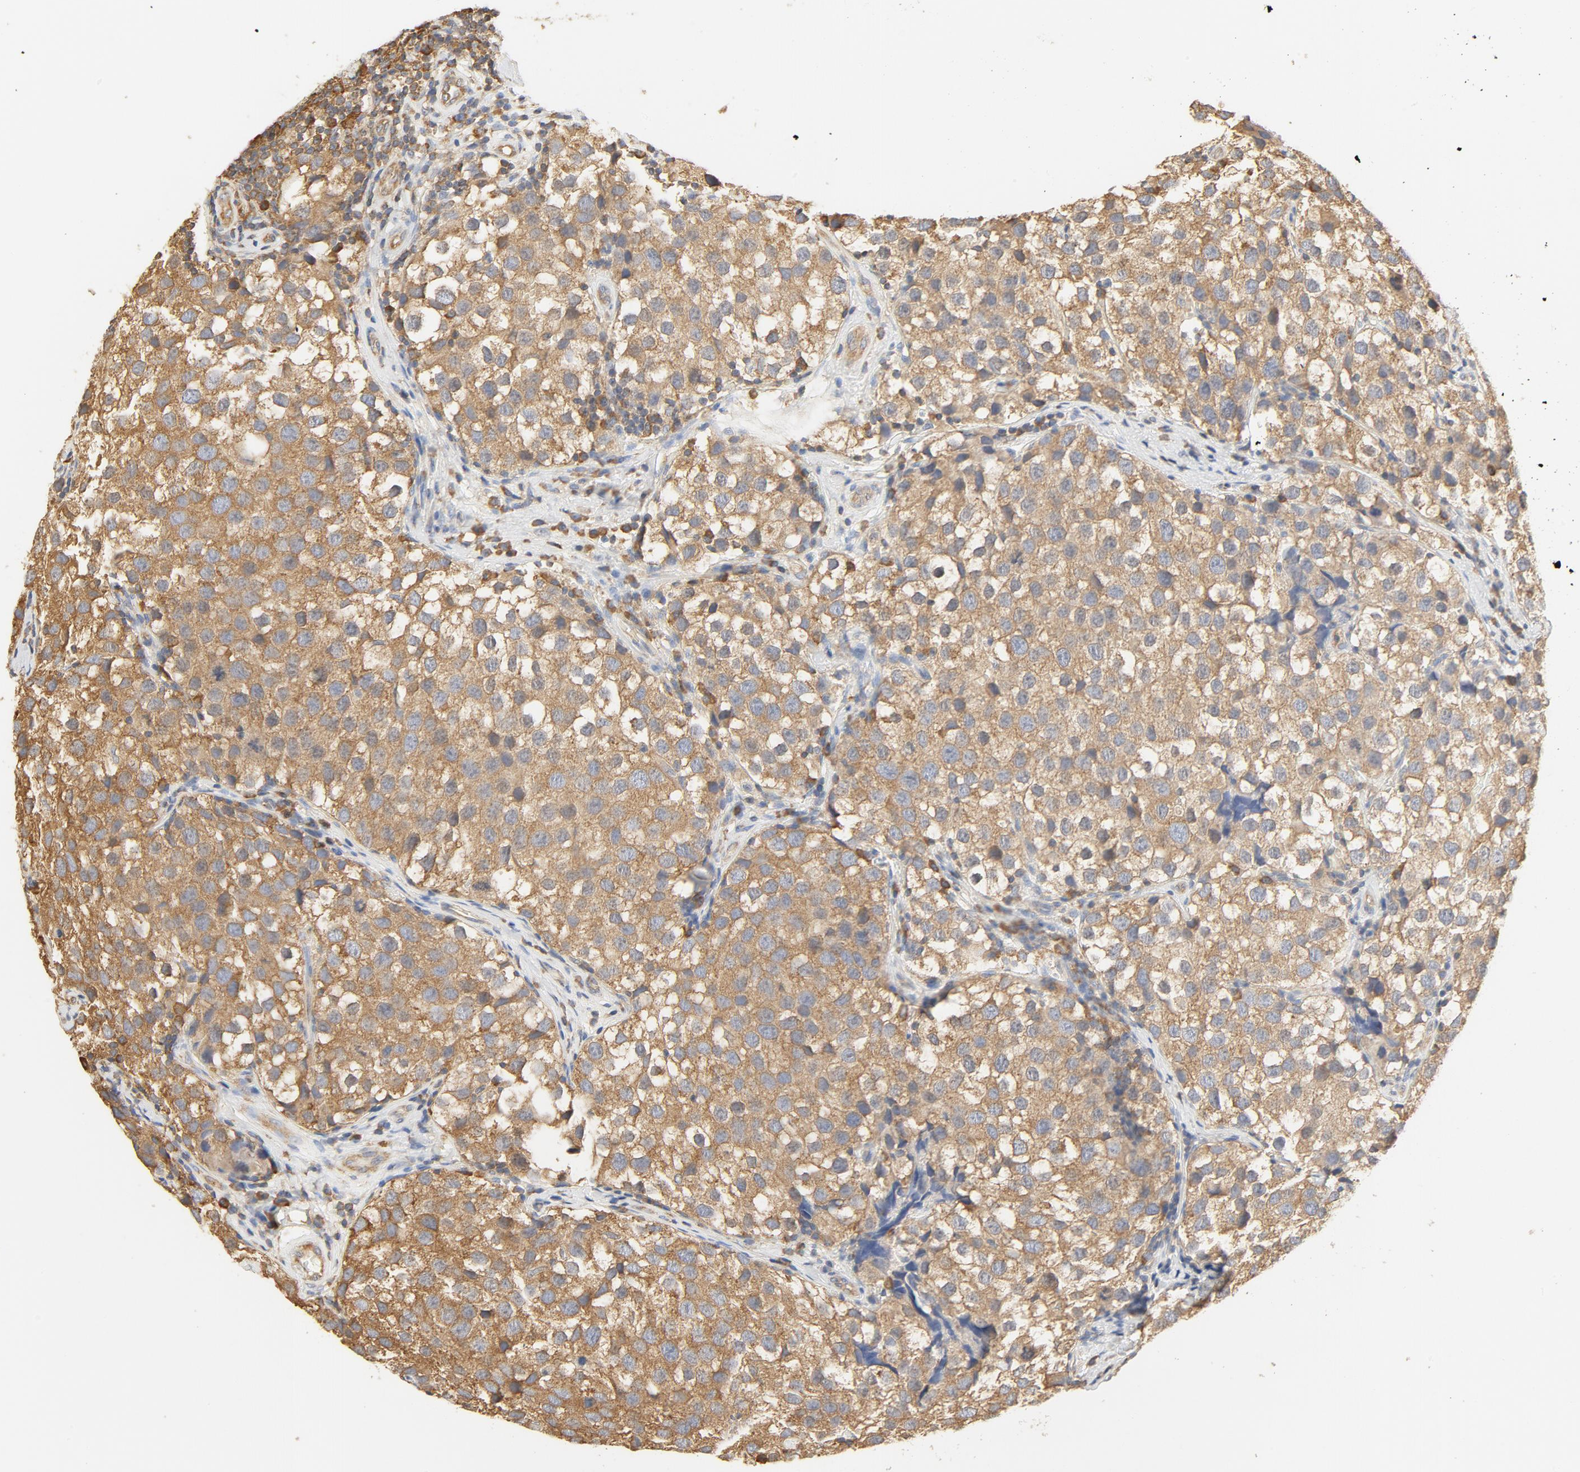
{"staining": {"intensity": "moderate", "quantity": ">75%", "location": "cytoplasmic/membranous"}, "tissue": "testis cancer", "cell_type": "Tumor cells", "image_type": "cancer", "snomed": [{"axis": "morphology", "description": "Seminoma, NOS"}, {"axis": "topography", "description": "Testis"}], "caption": "A brown stain shows moderate cytoplasmic/membranous expression of a protein in testis seminoma tumor cells. The staining was performed using DAB, with brown indicating positive protein expression. Nuclei are stained blue with hematoxylin.", "gene": "RPS6", "patient": {"sex": "male", "age": 39}}